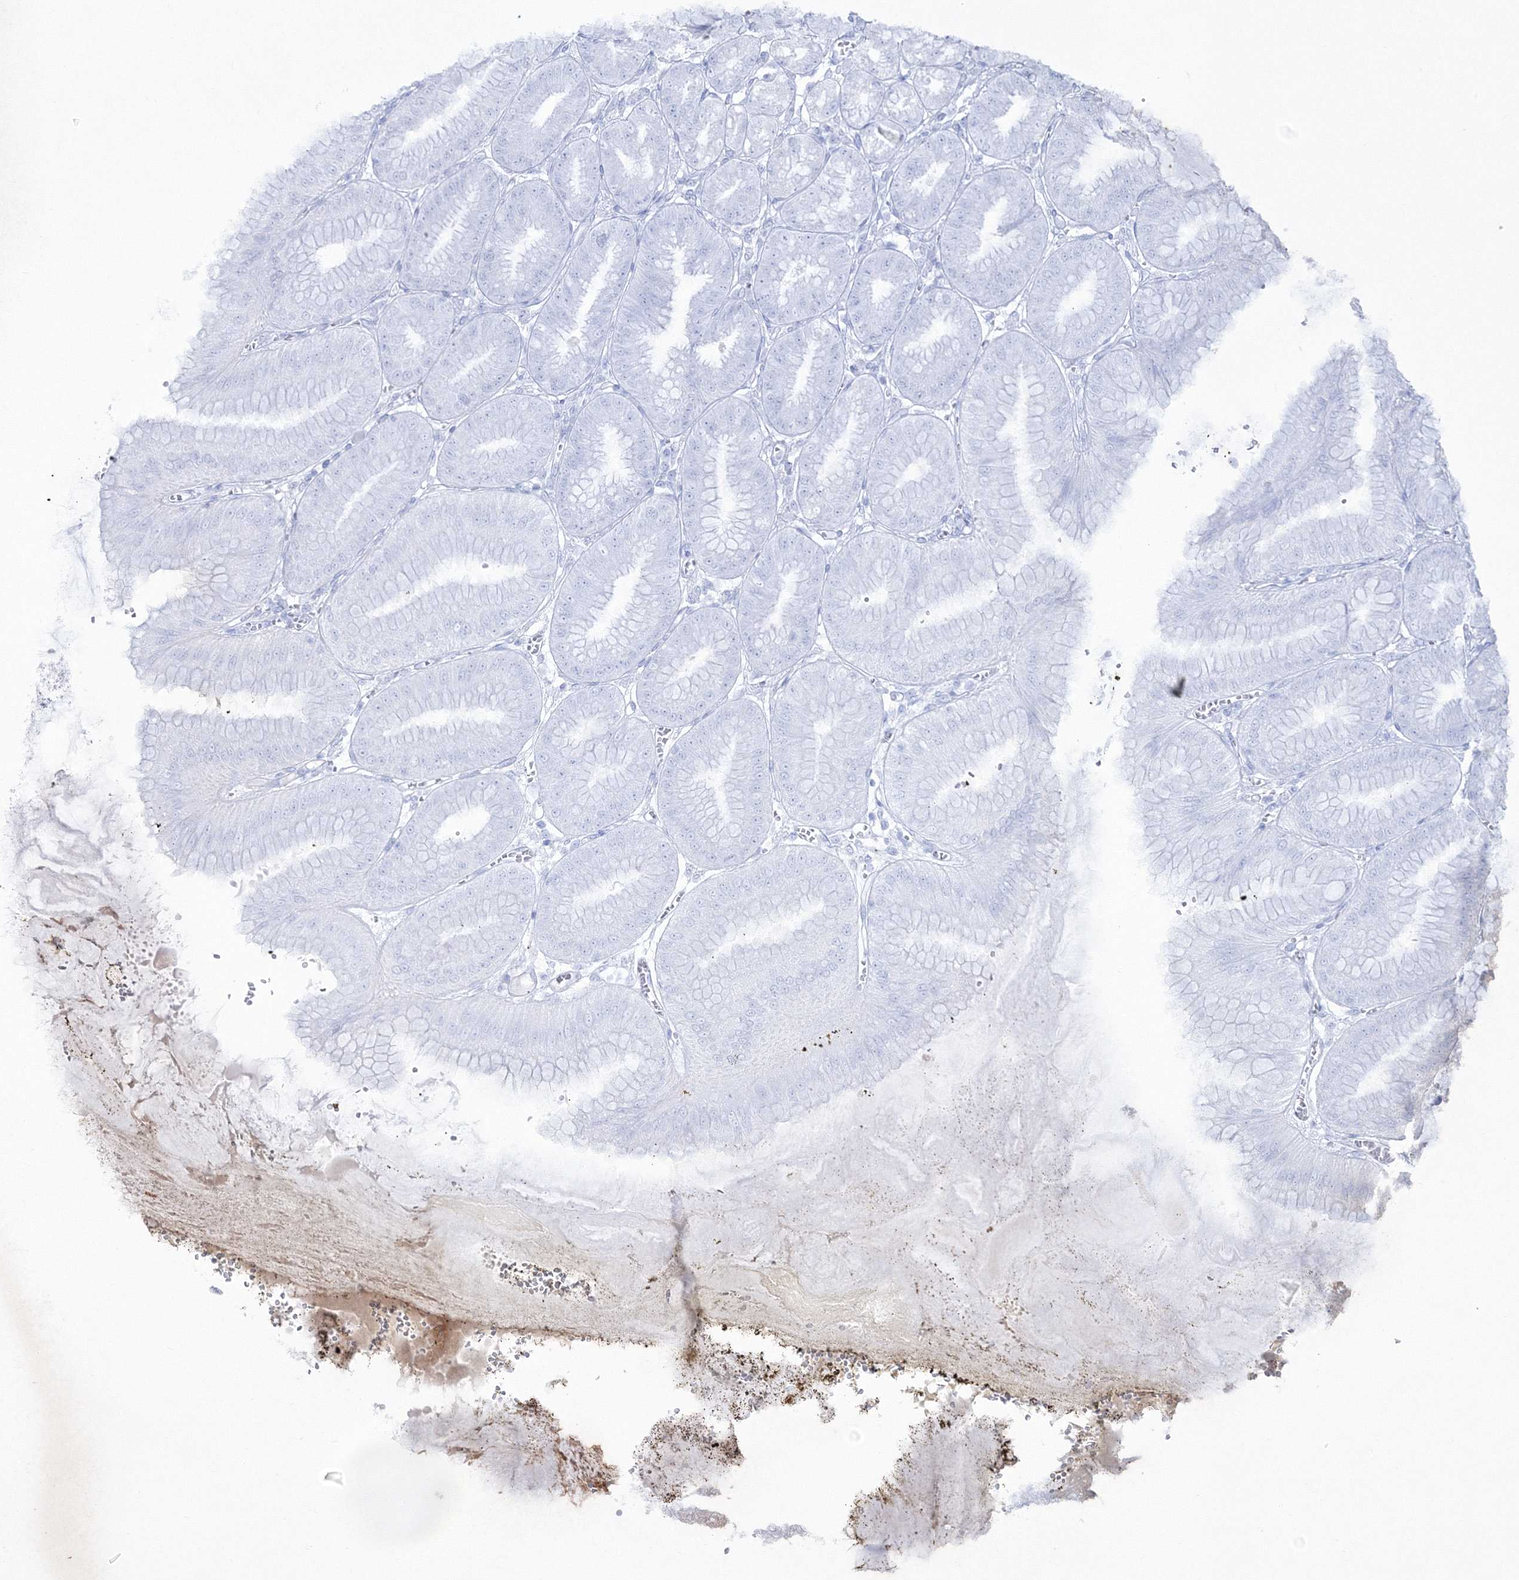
{"staining": {"intensity": "negative", "quantity": "none", "location": "none"}, "tissue": "stomach", "cell_type": "Glandular cells", "image_type": "normal", "snomed": [{"axis": "morphology", "description": "Normal tissue, NOS"}, {"axis": "topography", "description": "Stomach, lower"}], "caption": "A high-resolution photomicrograph shows immunohistochemistry staining of normal stomach, which reveals no significant staining in glandular cells. The staining was performed using DAB (3,3'-diaminobenzidine) to visualize the protein expression in brown, while the nuclei were stained in blue with hematoxylin (Magnification: 20x).", "gene": "HYAL2", "patient": {"sex": "male", "age": 71}}